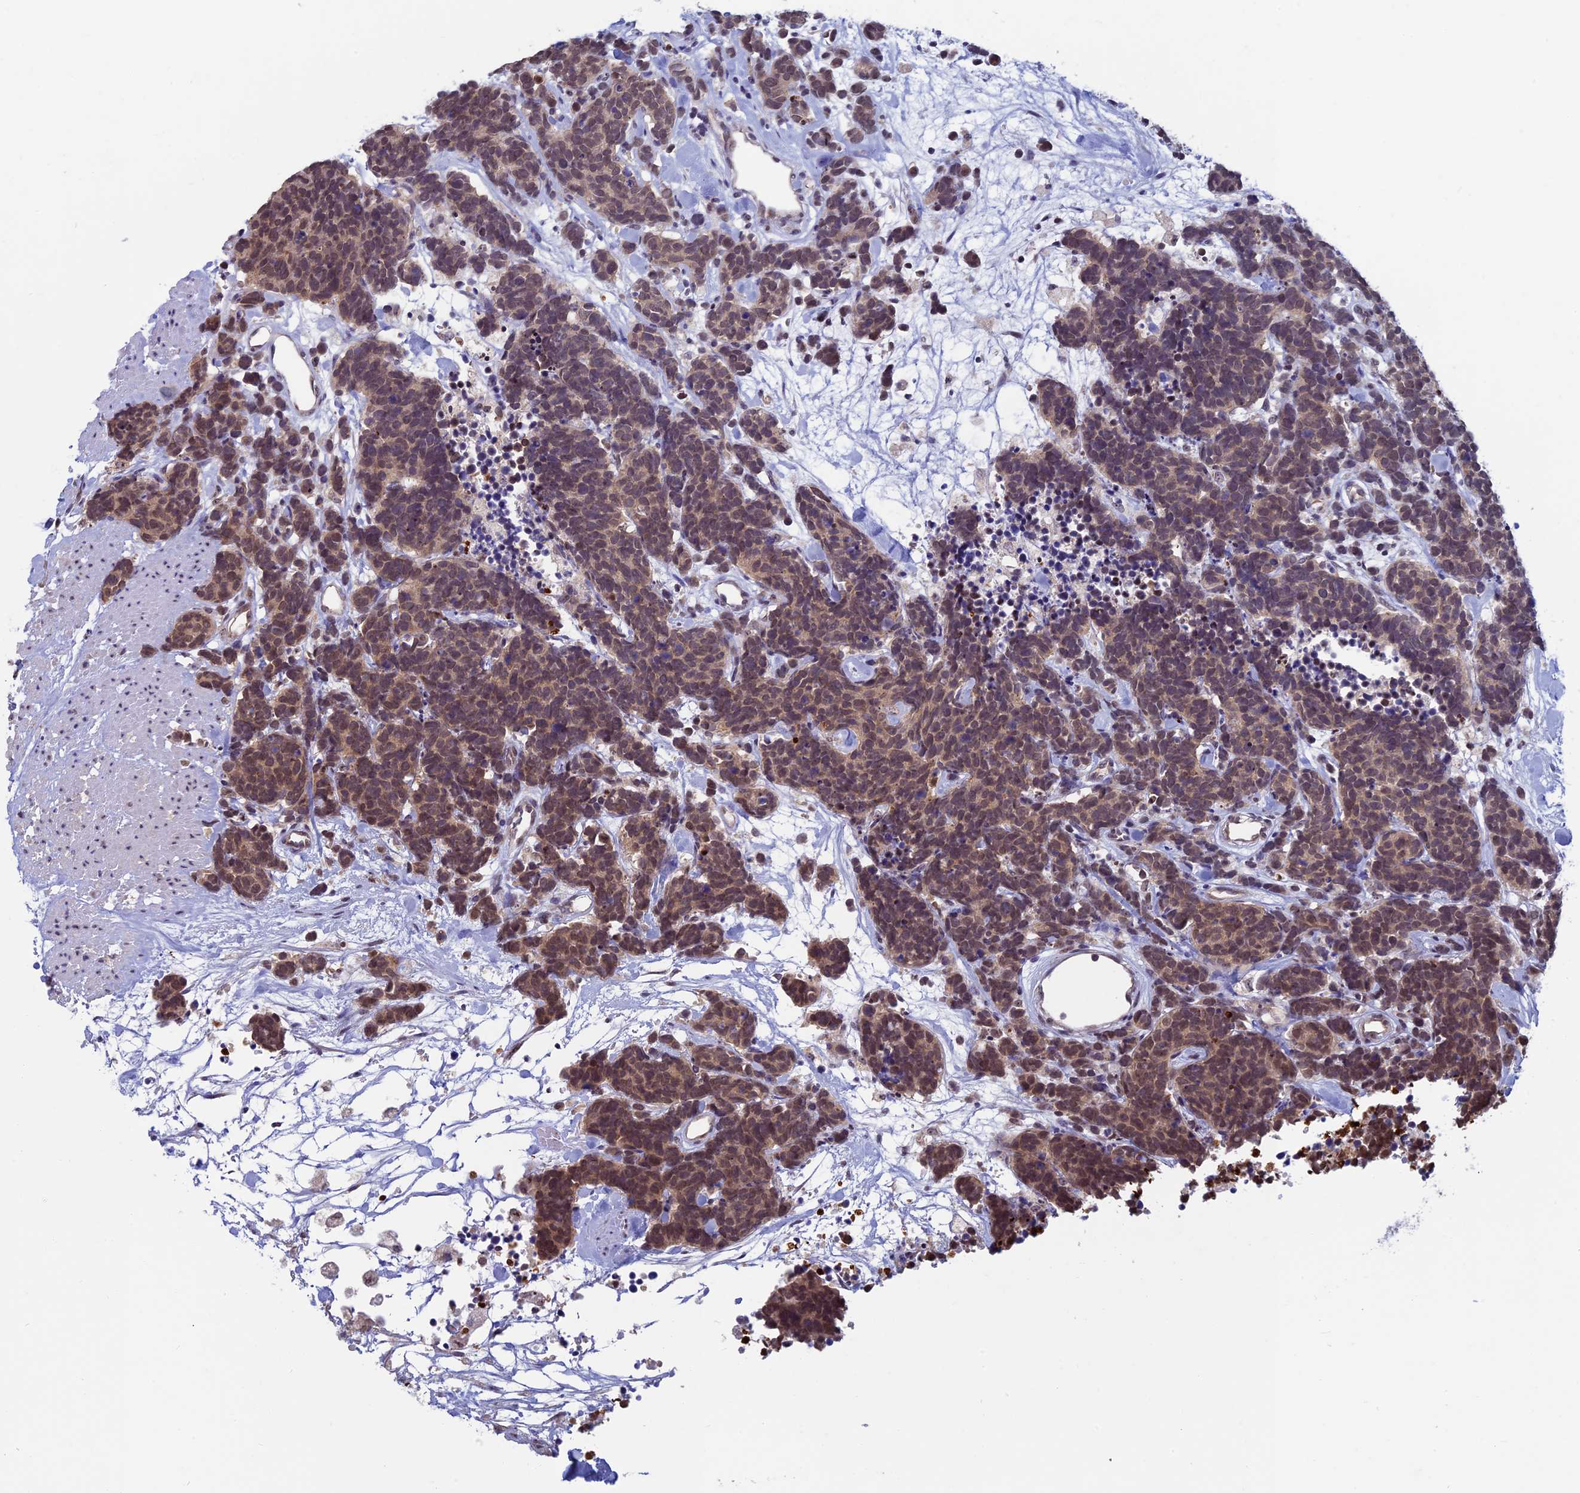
{"staining": {"intensity": "moderate", "quantity": ">75%", "location": "nuclear"}, "tissue": "carcinoid", "cell_type": "Tumor cells", "image_type": "cancer", "snomed": [{"axis": "morphology", "description": "Carcinoma, NOS"}, {"axis": "morphology", "description": "Carcinoid, malignant, NOS"}, {"axis": "topography", "description": "Urinary bladder"}], "caption": "Tumor cells show medium levels of moderate nuclear staining in approximately >75% of cells in human carcinoid.", "gene": "SPIRE1", "patient": {"sex": "male", "age": 57}}